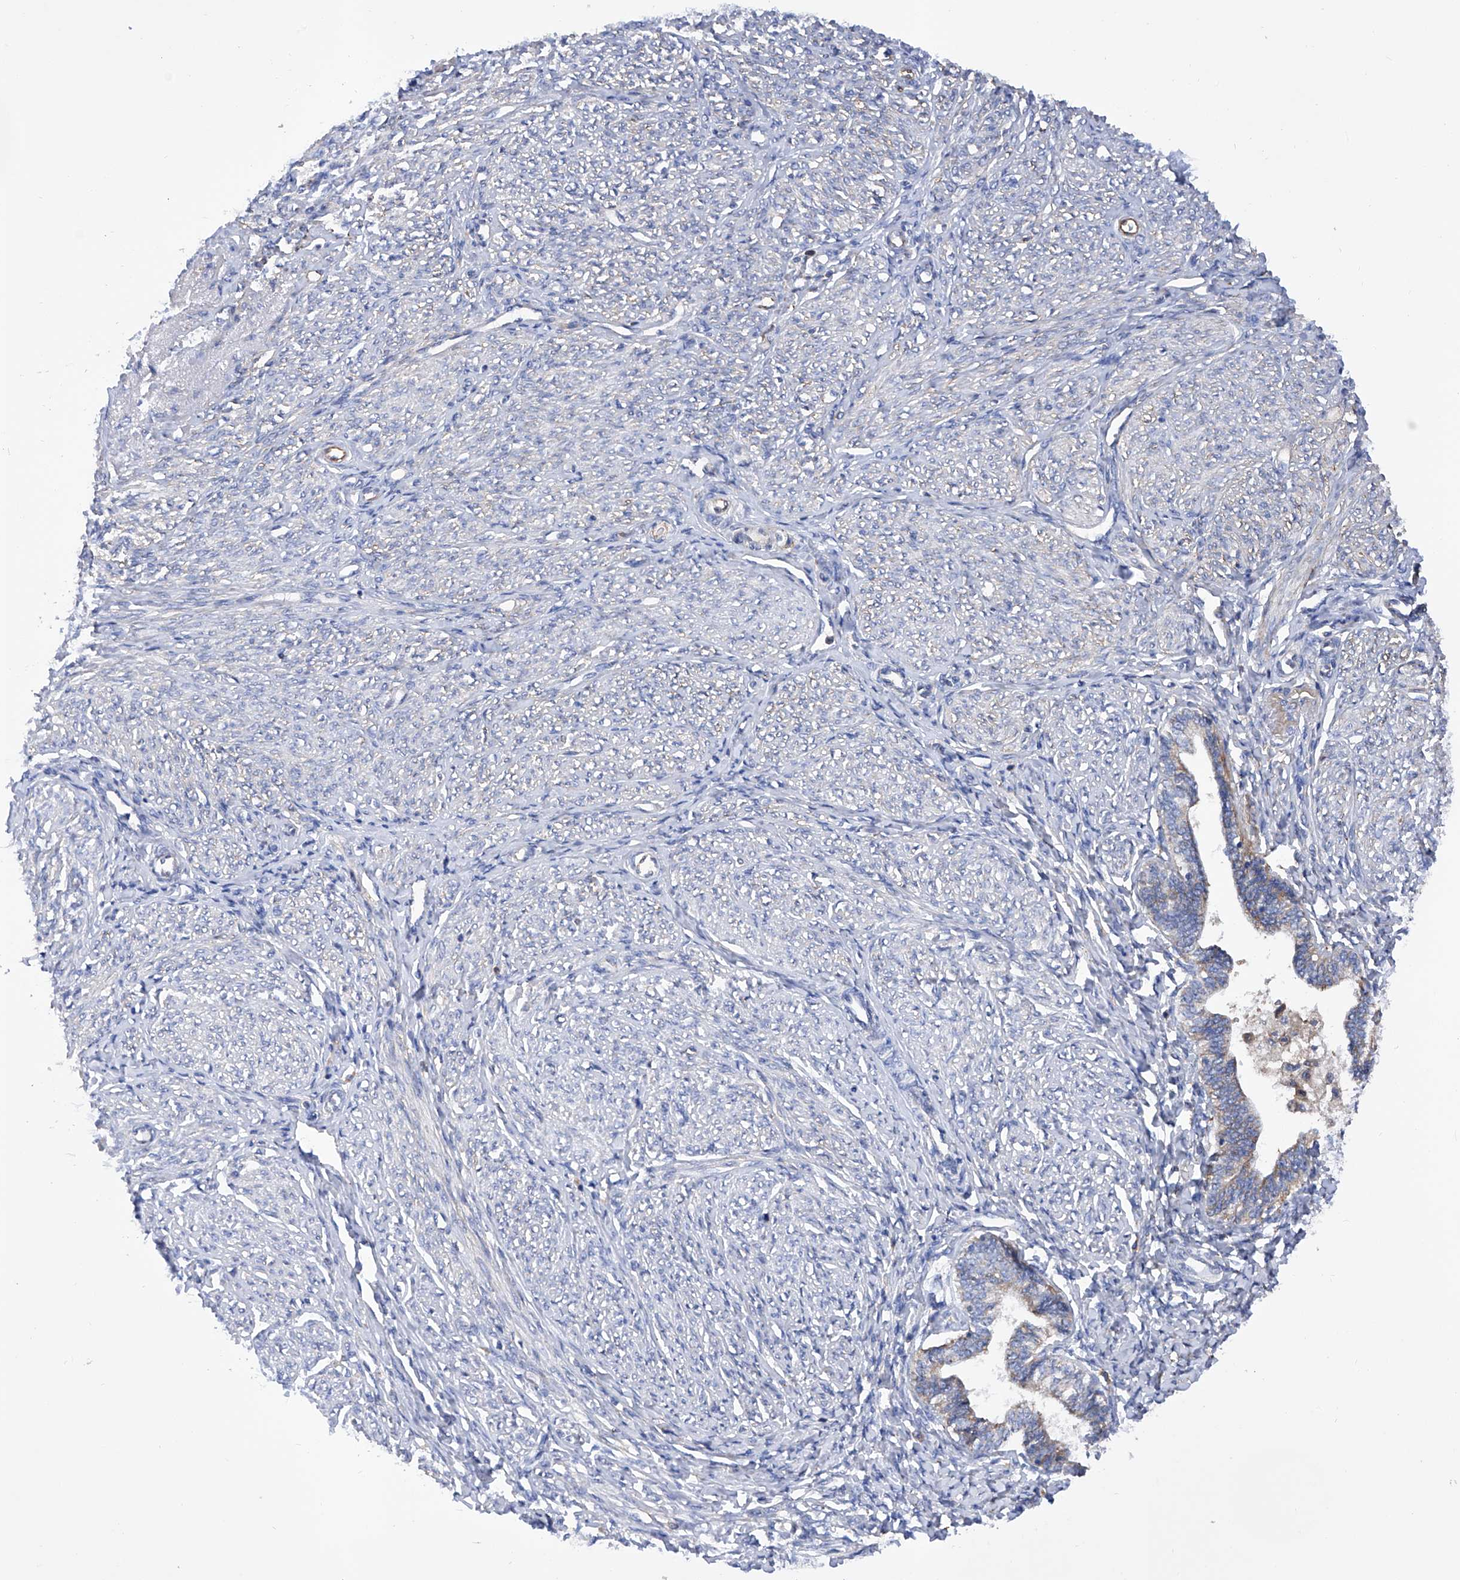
{"staining": {"intensity": "negative", "quantity": "none", "location": "none"}, "tissue": "endometrium", "cell_type": "Cells in endometrial stroma", "image_type": "normal", "snomed": [{"axis": "morphology", "description": "Normal tissue, NOS"}, {"axis": "topography", "description": "Endometrium"}], "caption": "Cells in endometrial stroma show no significant staining in normal endometrium. (Immunohistochemistry, brightfield microscopy, high magnification).", "gene": "INPP5B", "patient": {"sex": "female", "age": 72}}